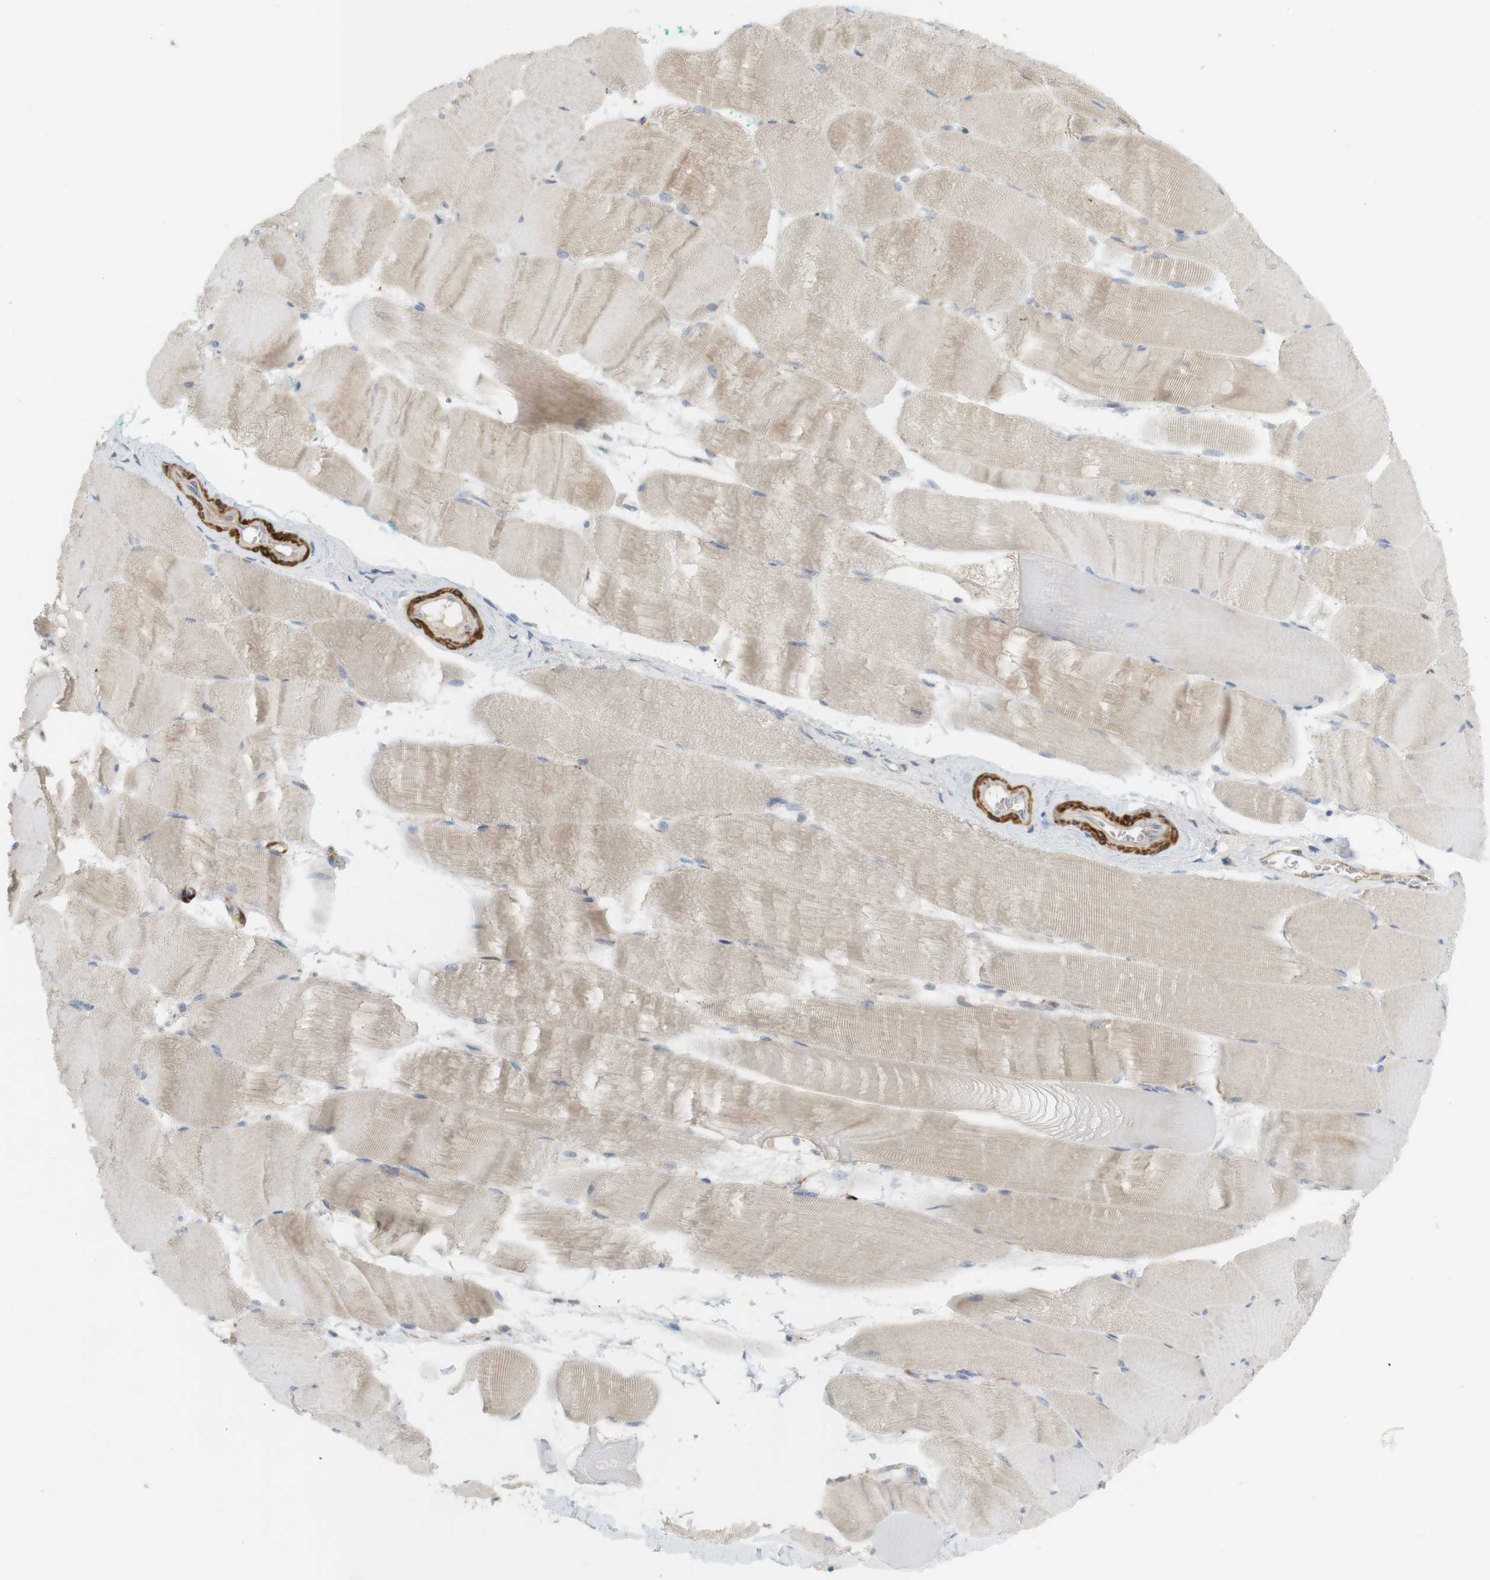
{"staining": {"intensity": "weak", "quantity": "25%-75%", "location": "cytoplasmic/membranous"}, "tissue": "skeletal muscle", "cell_type": "Myocytes", "image_type": "normal", "snomed": [{"axis": "morphology", "description": "Normal tissue, NOS"}, {"axis": "morphology", "description": "Squamous cell carcinoma, NOS"}, {"axis": "topography", "description": "Skeletal muscle"}], "caption": "DAB immunohistochemical staining of unremarkable skeletal muscle demonstrates weak cytoplasmic/membranous protein staining in approximately 25%-75% of myocytes. The protein of interest is stained brown, and the nuclei are stained in blue (DAB (3,3'-diaminobenzidine) IHC with brightfield microscopy, high magnification).", "gene": "PDE3A", "patient": {"sex": "male", "age": 51}}